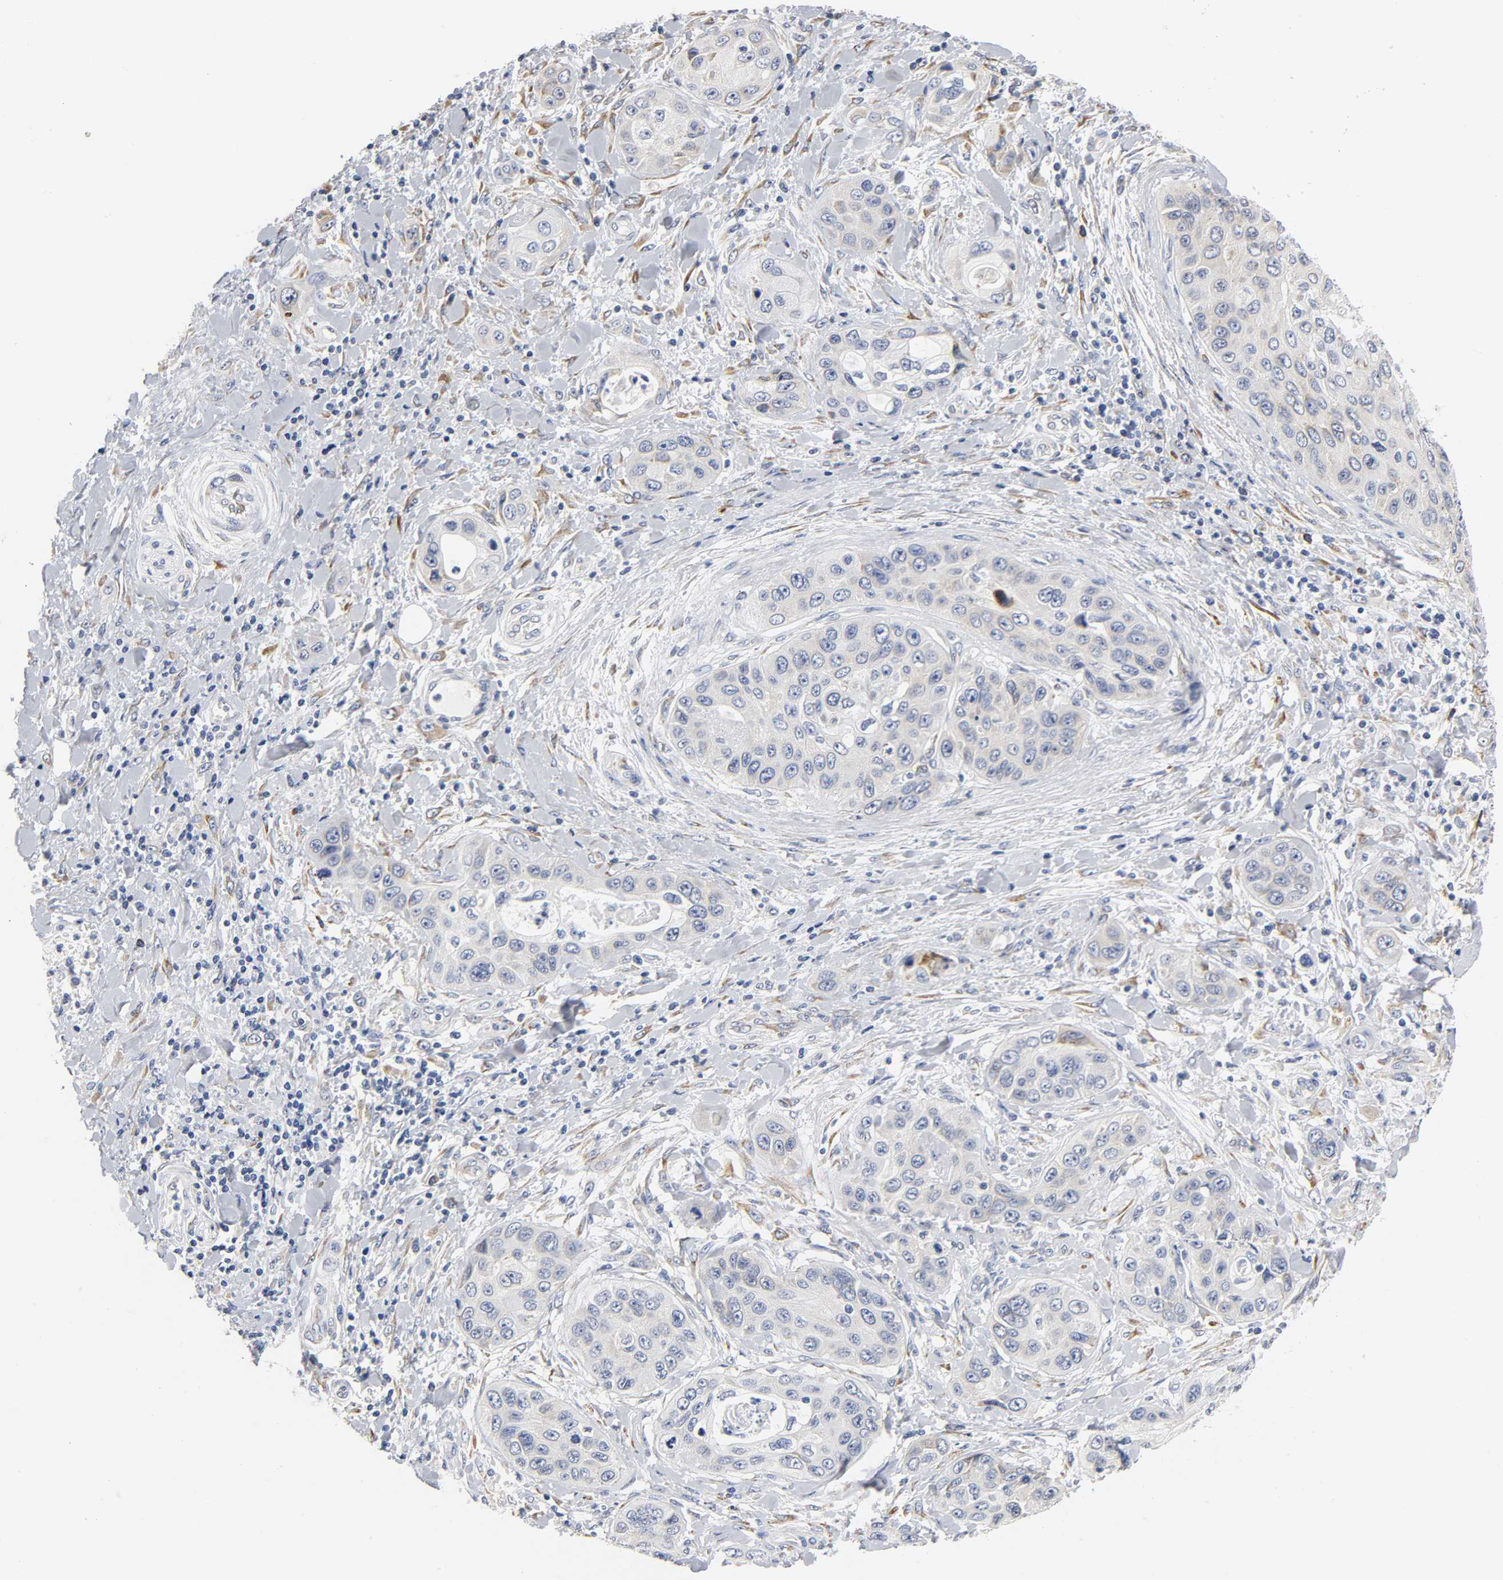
{"staining": {"intensity": "negative", "quantity": "none", "location": "none"}, "tissue": "pancreatic cancer", "cell_type": "Tumor cells", "image_type": "cancer", "snomed": [{"axis": "morphology", "description": "Adenocarcinoma, NOS"}, {"axis": "topography", "description": "Pancreas"}], "caption": "The micrograph exhibits no significant positivity in tumor cells of adenocarcinoma (pancreatic).", "gene": "REL", "patient": {"sex": "female", "age": 70}}